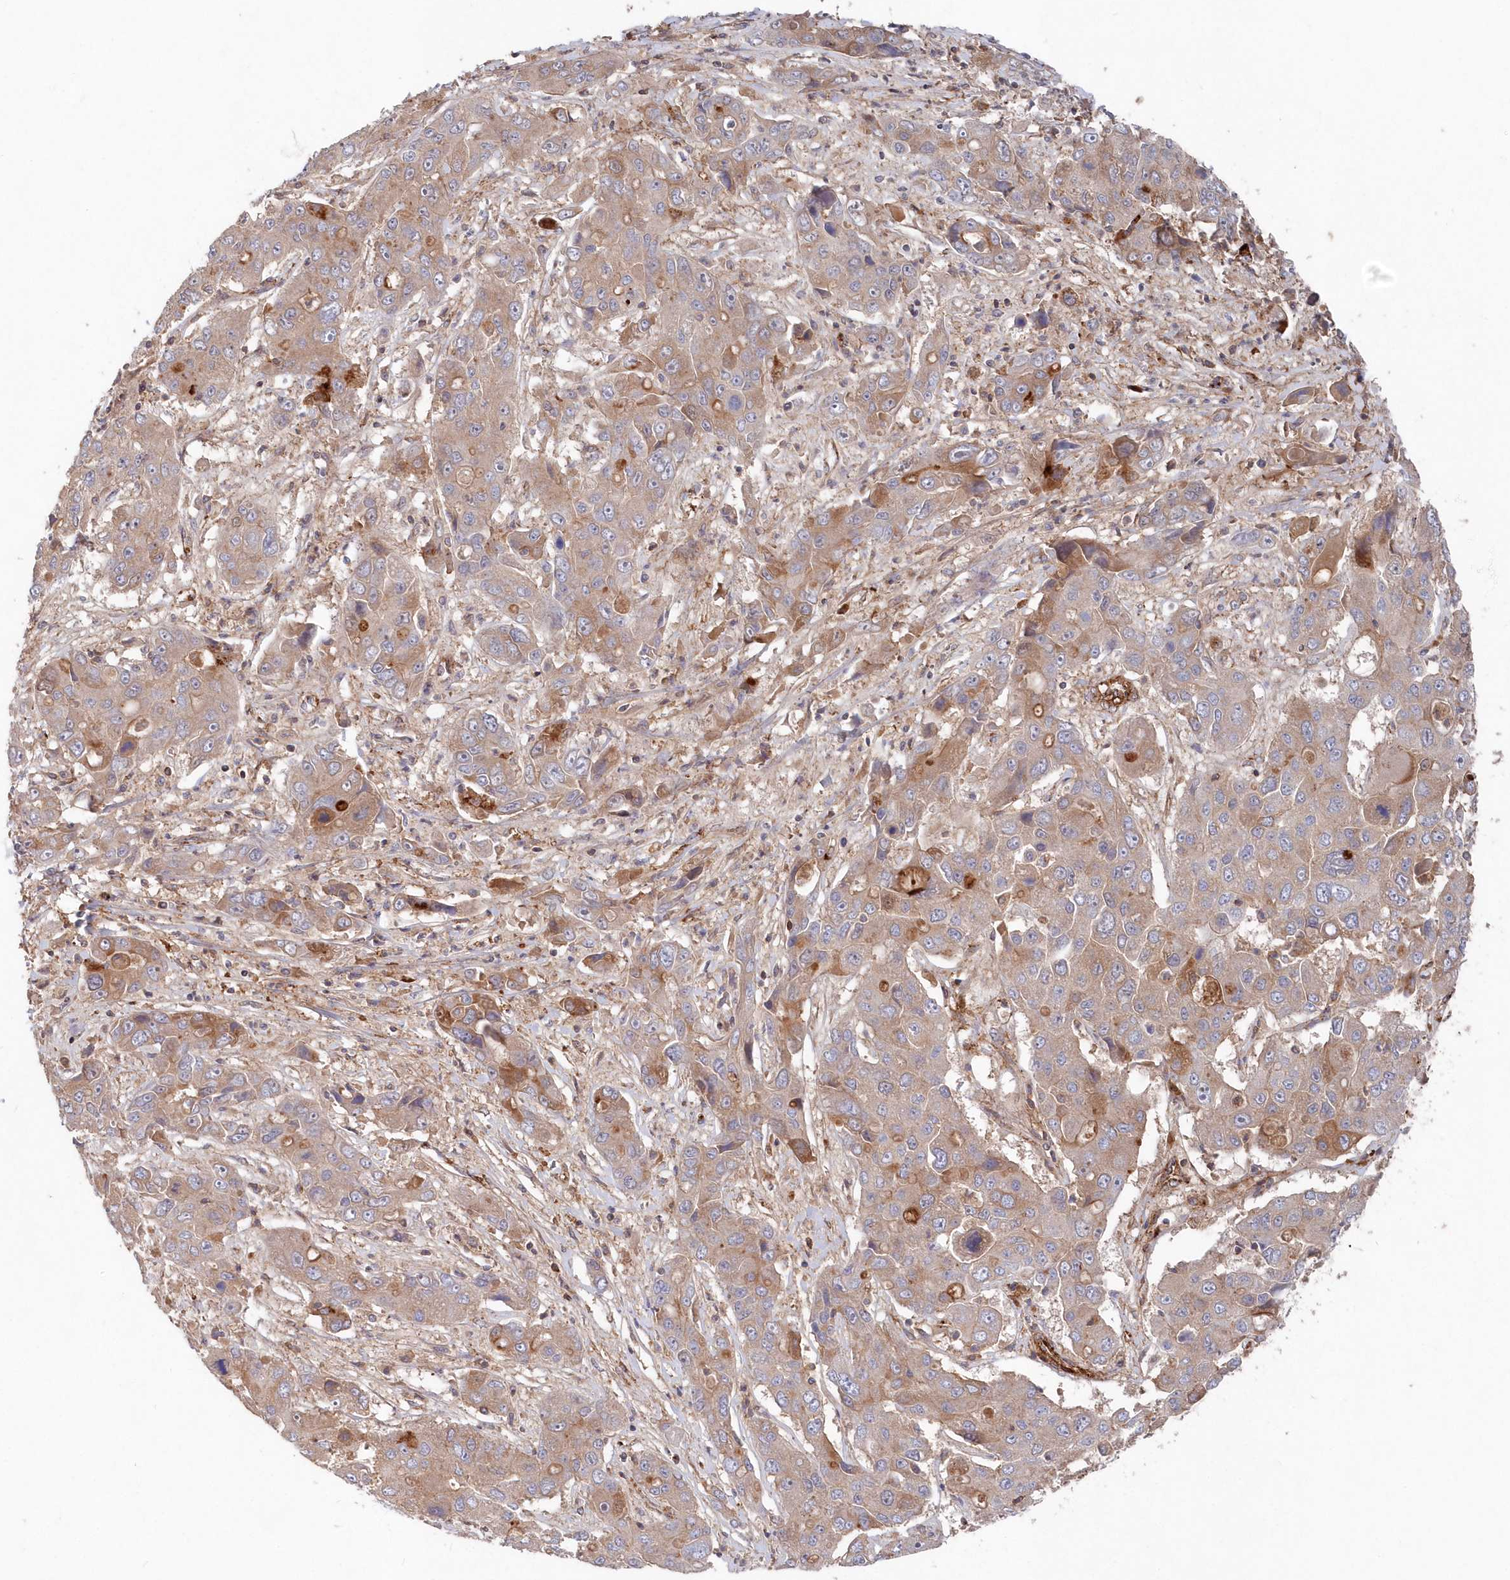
{"staining": {"intensity": "moderate", "quantity": "25%-75%", "location": "cytoplasmic/membranous"}, "tissue": "liver cancer", "cell_type": "Tumor cells", "image_type": "cancer", "snomed": [{"axis": "morphology", "description": "Cholangiocarcinoma"}, {"axis": "topography", "description": "Liver"}], "caption": "Protein staining of liver cancer (cholangiocarcinoma) tissue displays moderate cytoplasmic/membranous staining in about 25%-75% of tumor cells.", "gene": "ABHD14B", "patient": {"sex": "male", "age": 67}}